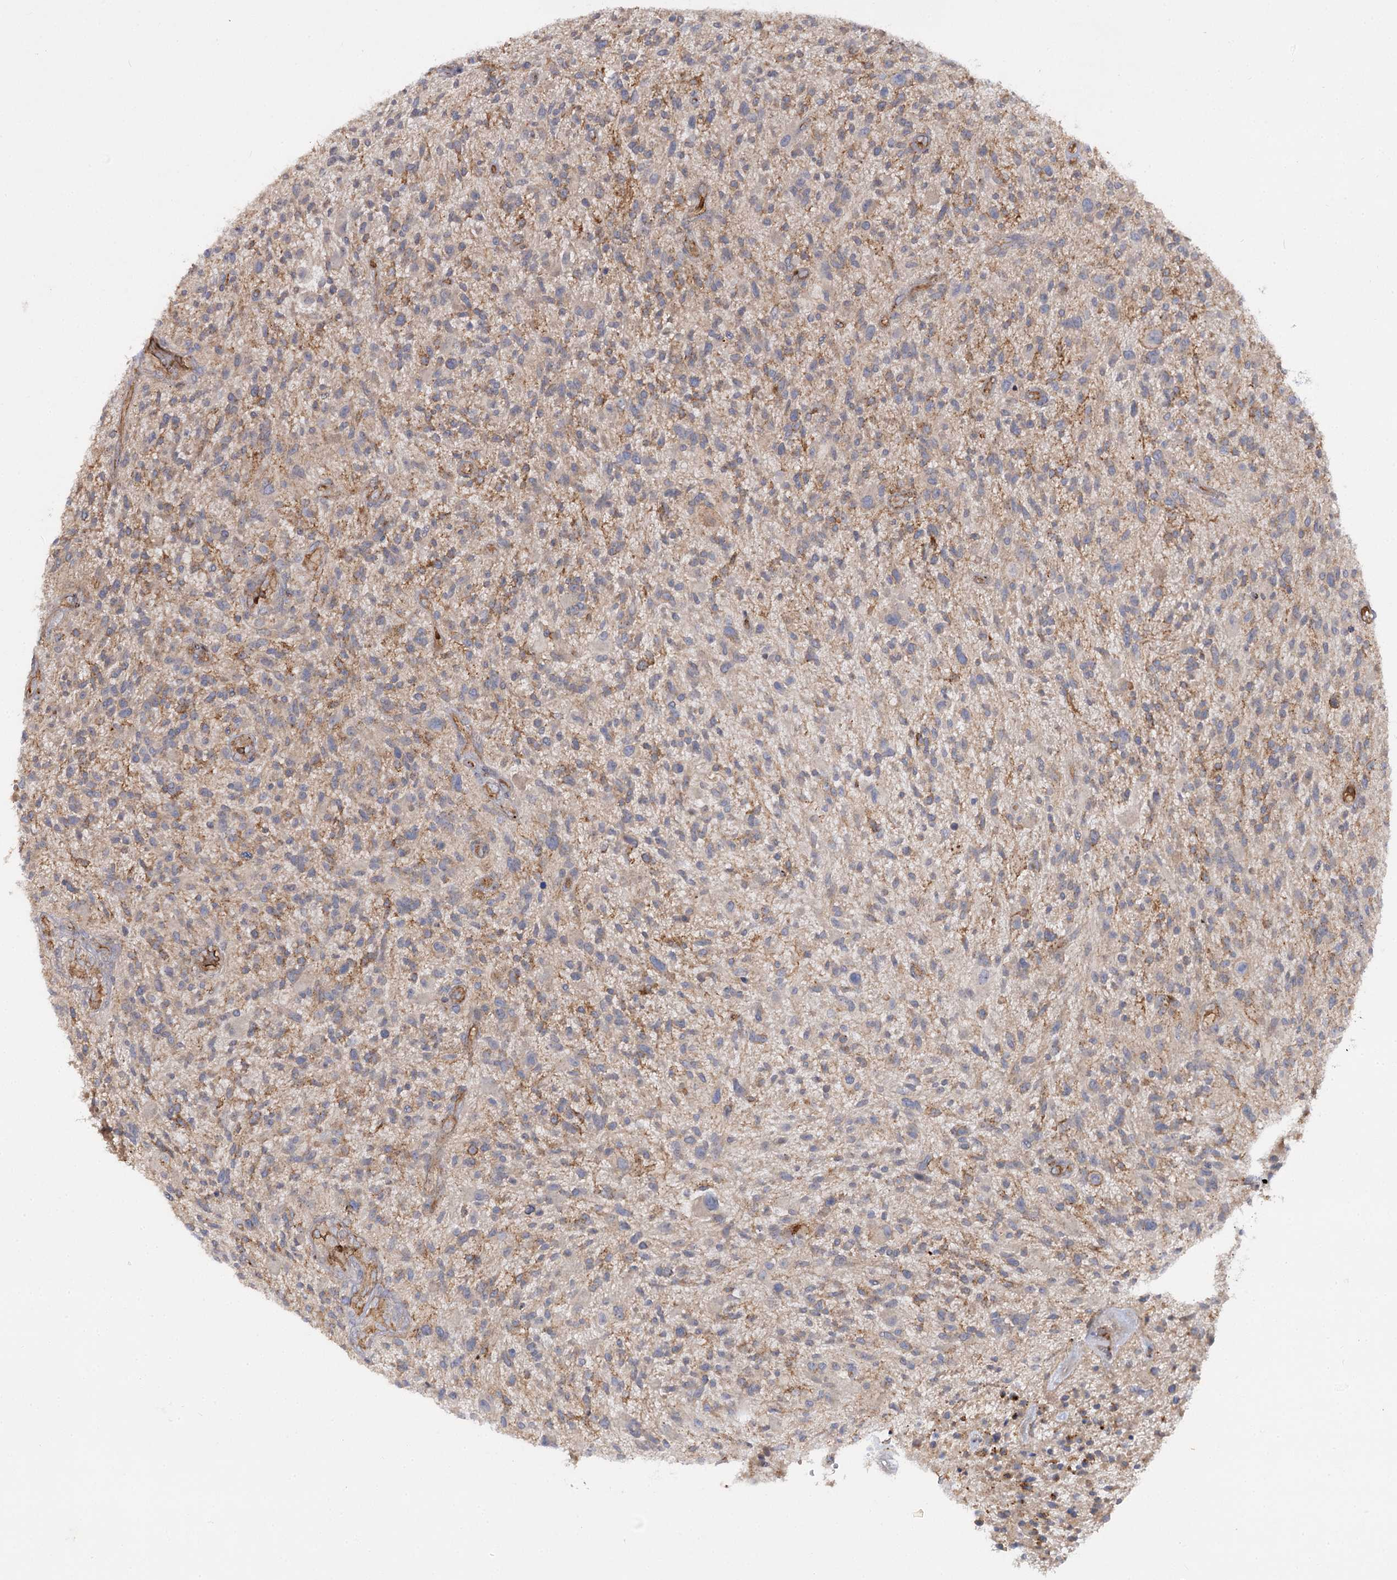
{"staining": {"intensity": "moderate", "quantity": "<25%", "location": "cytoplasmic/membranous"}, "tissue": "glioma", "cell_type": "Tumor cells", "image_type": "cancer", "snomed": [{"axis": "morphology", "description": "Glioma, malignant, High grade"}, {"axis": "topography", "description": "Brain"}], "caption": "Immunohistochemistry (IHC) (DAB (3,3'-diaminobenzidine)) staining of human malignant glioma (high-grade) shows moderate cytoplasmic/membranous protein positivity in about <25% of tumor cells.", "gene": "KIAA0825", "patient": {"sex": "male", "age": 47}}